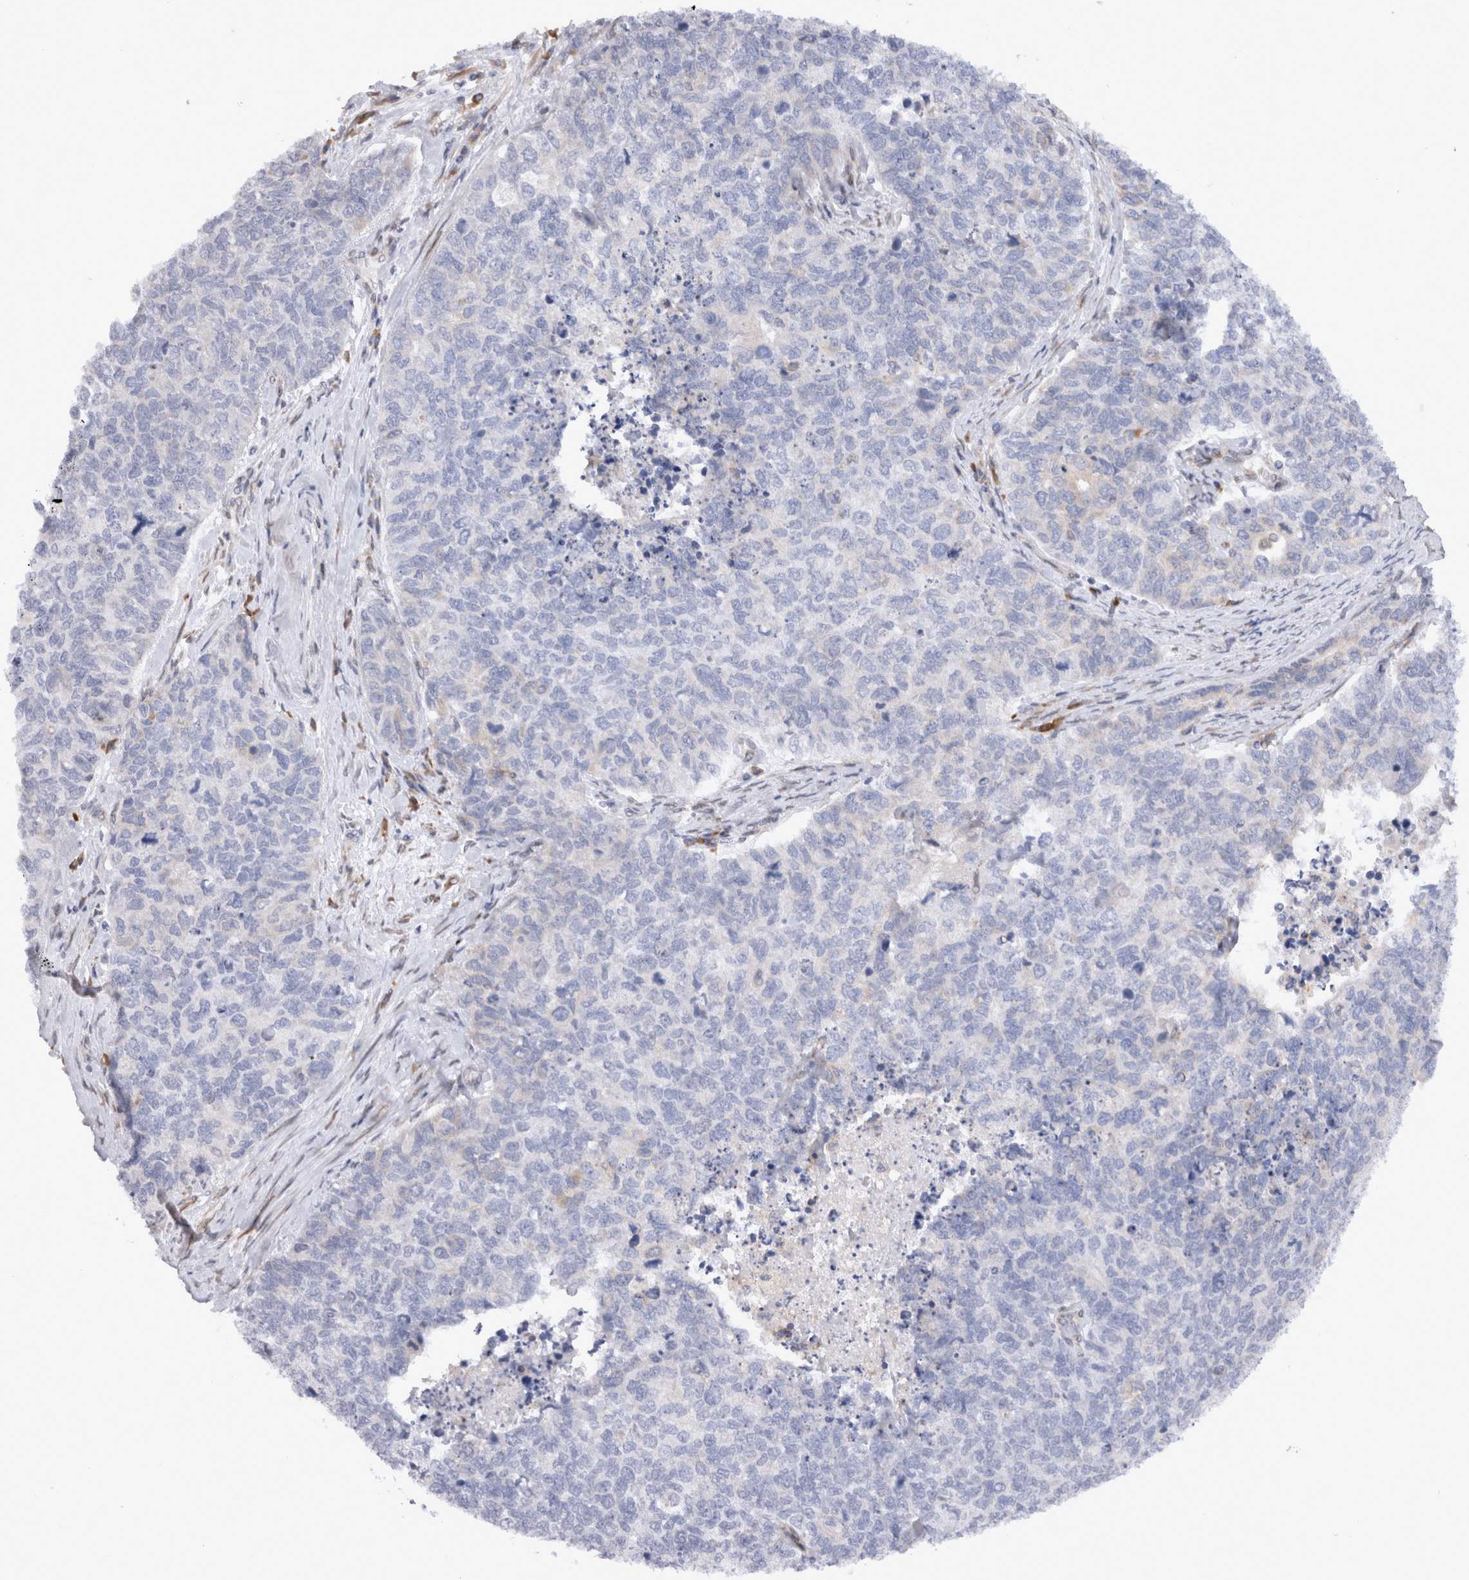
{"staining": {"intensity": "negative", "quantity": "none", "location": "none"}, "tissue": "cervical cancer", "cell_type": "Tumor cells", "image_type": "cancer", "snomed": [{"axis": "morphology", "description": "Squamous cell carcinoma, NOS"}, {"axis": "topography", "description": "Cervix"}], "caption": "This is an immunohistochemistry (IHC) histopathology image of human cervical cancer (squamous cell carcinoma). There is no positivity in tumor cells.", "gene": "VCPIP1", "patient": {"sex": "female", "age": 63}}